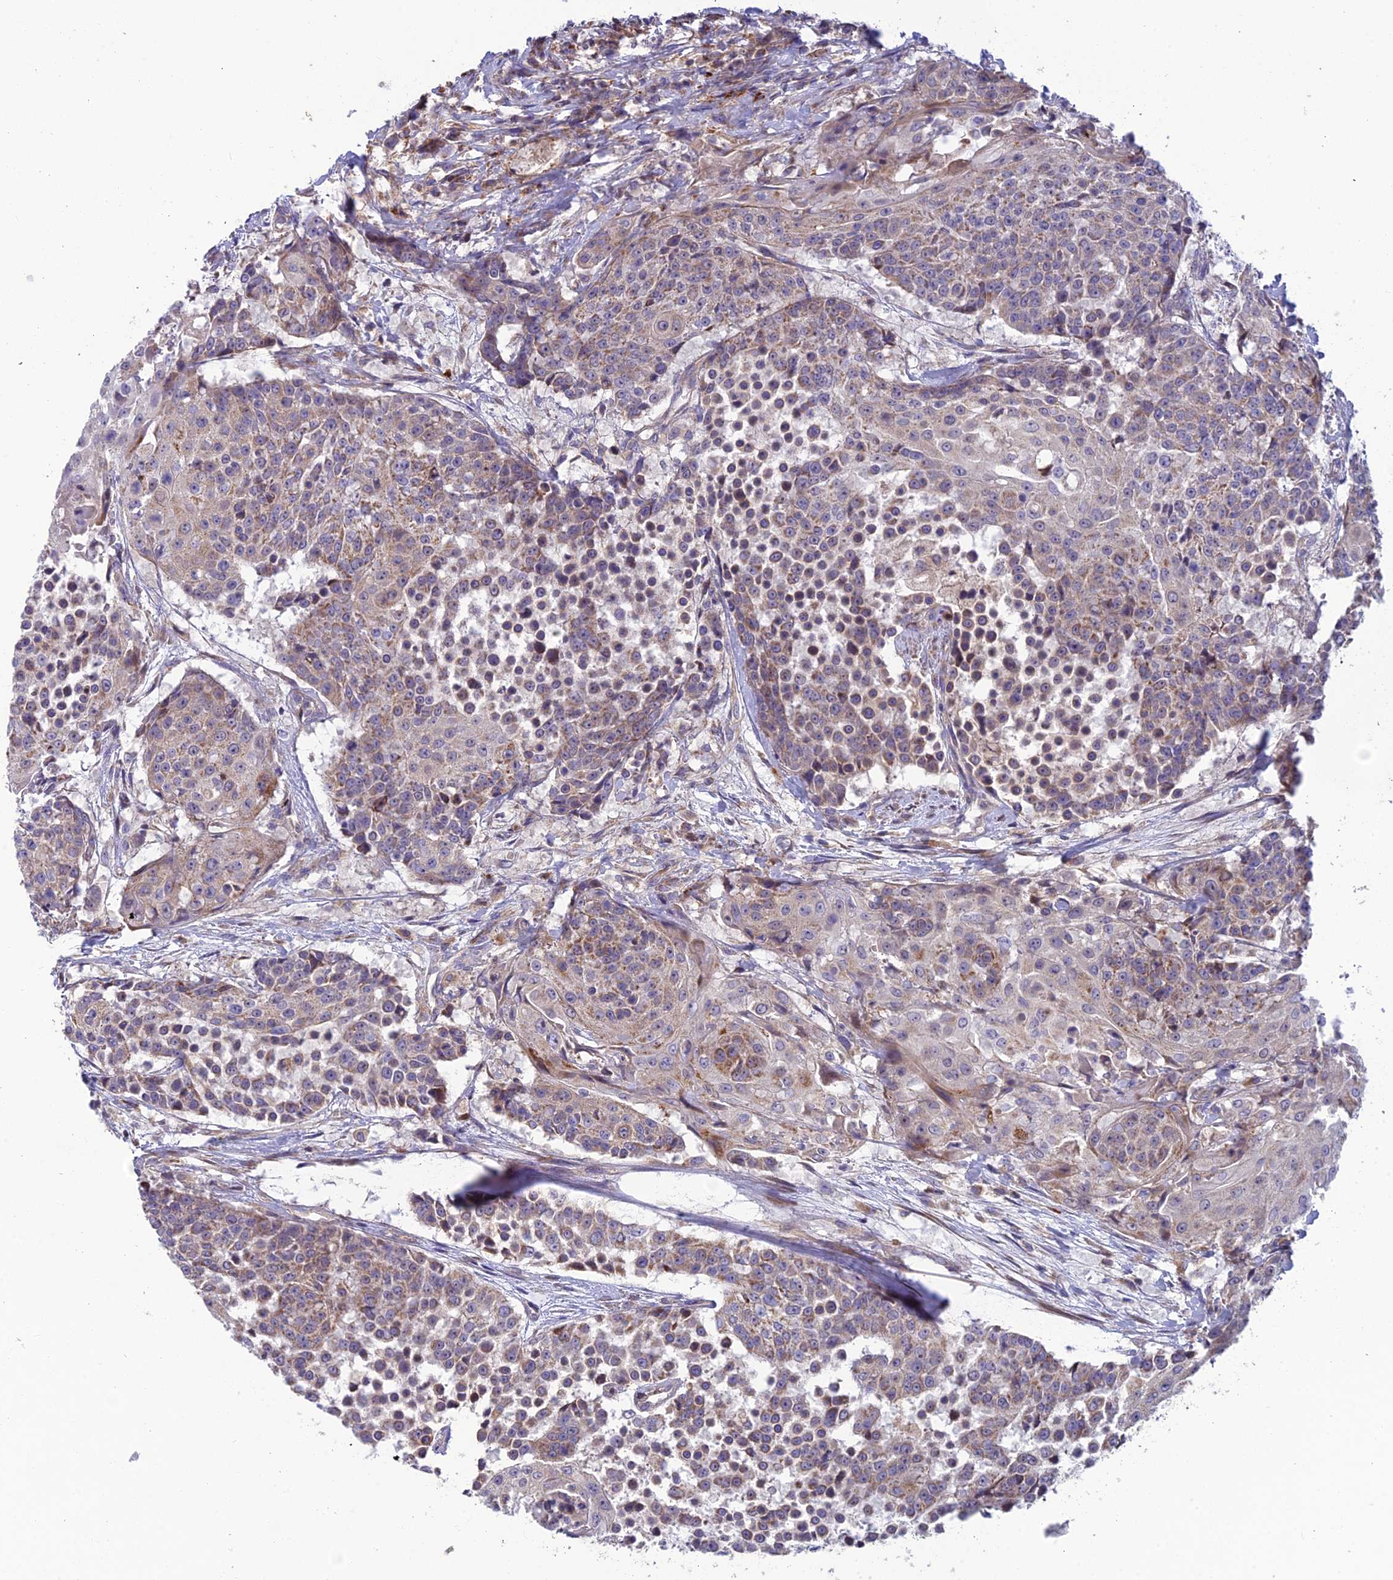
{"staining": {"intensity": "weak", "quantity": "25%-75%", "location": "cytoplasmic/membranous"}, "tissue": "urothelial cancer", "cell_type": "Tumor cells", "image_type": "cancer", "snomed": [{"axis": "morphology", "description": "Urothelial carcinoma, High grade"}, {"axis": "topography", "description": "Urinary bladder"}], "caption": "Protein analysis of urothelial cancer tissue shows weak cytoplasmic/membranous expression in about 25%-75% of tumor cells. (DAB IHC with brightfield microscopy, high magnification).", "gene": "BLTP2", "patient": {"sex": "female", "age": 63}}